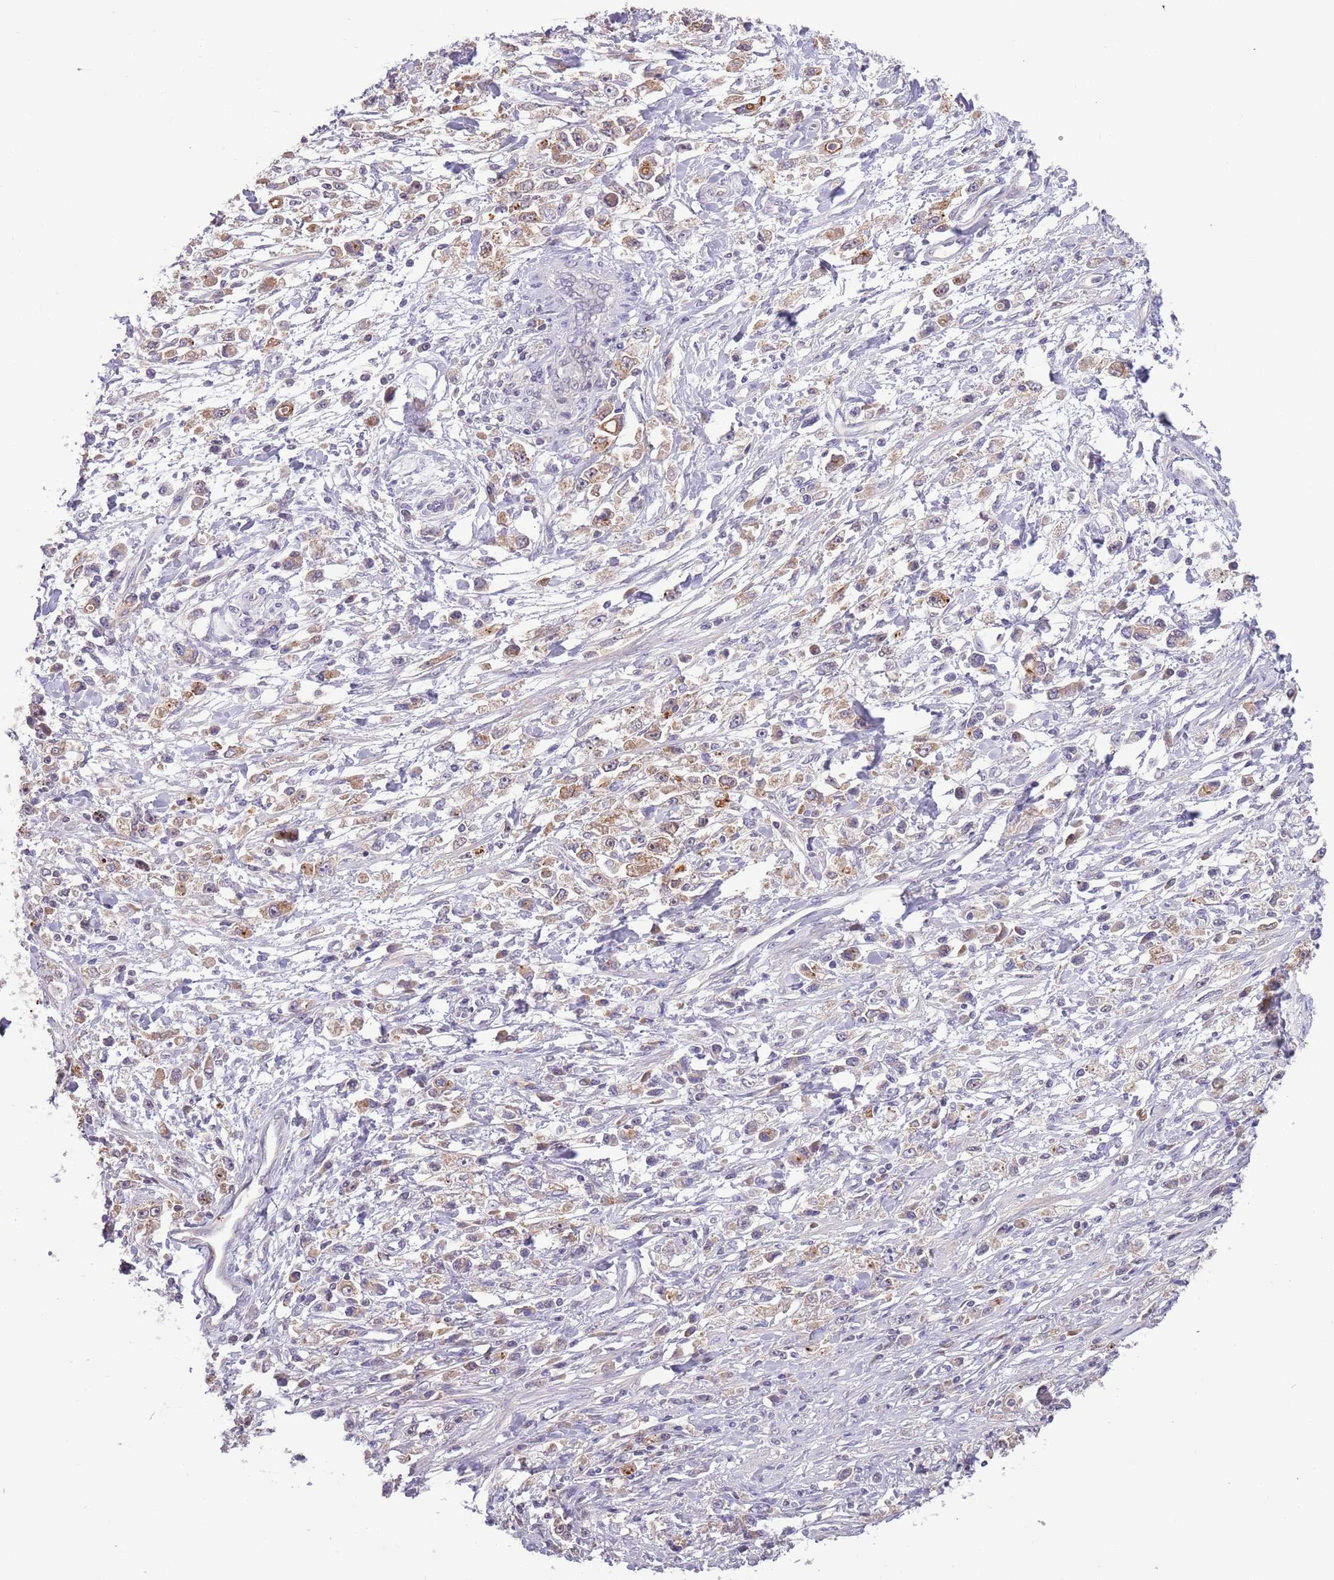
{"staining": {"intensity": "moderate", "quantity": ">75%", "location": "cytoplasmic/membranous"}, "tissue": "stomach cancer", "cell_type": "Tumor cells", "image_type": "cancer", "snomed": [{"axis": "morphology", "description": "Adenocarcinoma, NOS"}, {"axis": "topography", "description": "Stomach"}], "caption": "Stomach cancer stained for a protein (brown) reveals moderate cytoplasmic/membranous positive positivity in about >75% of tumor cells.", "gene": "SHROOM3", "patient": {"sex": "female", "age": 59}}